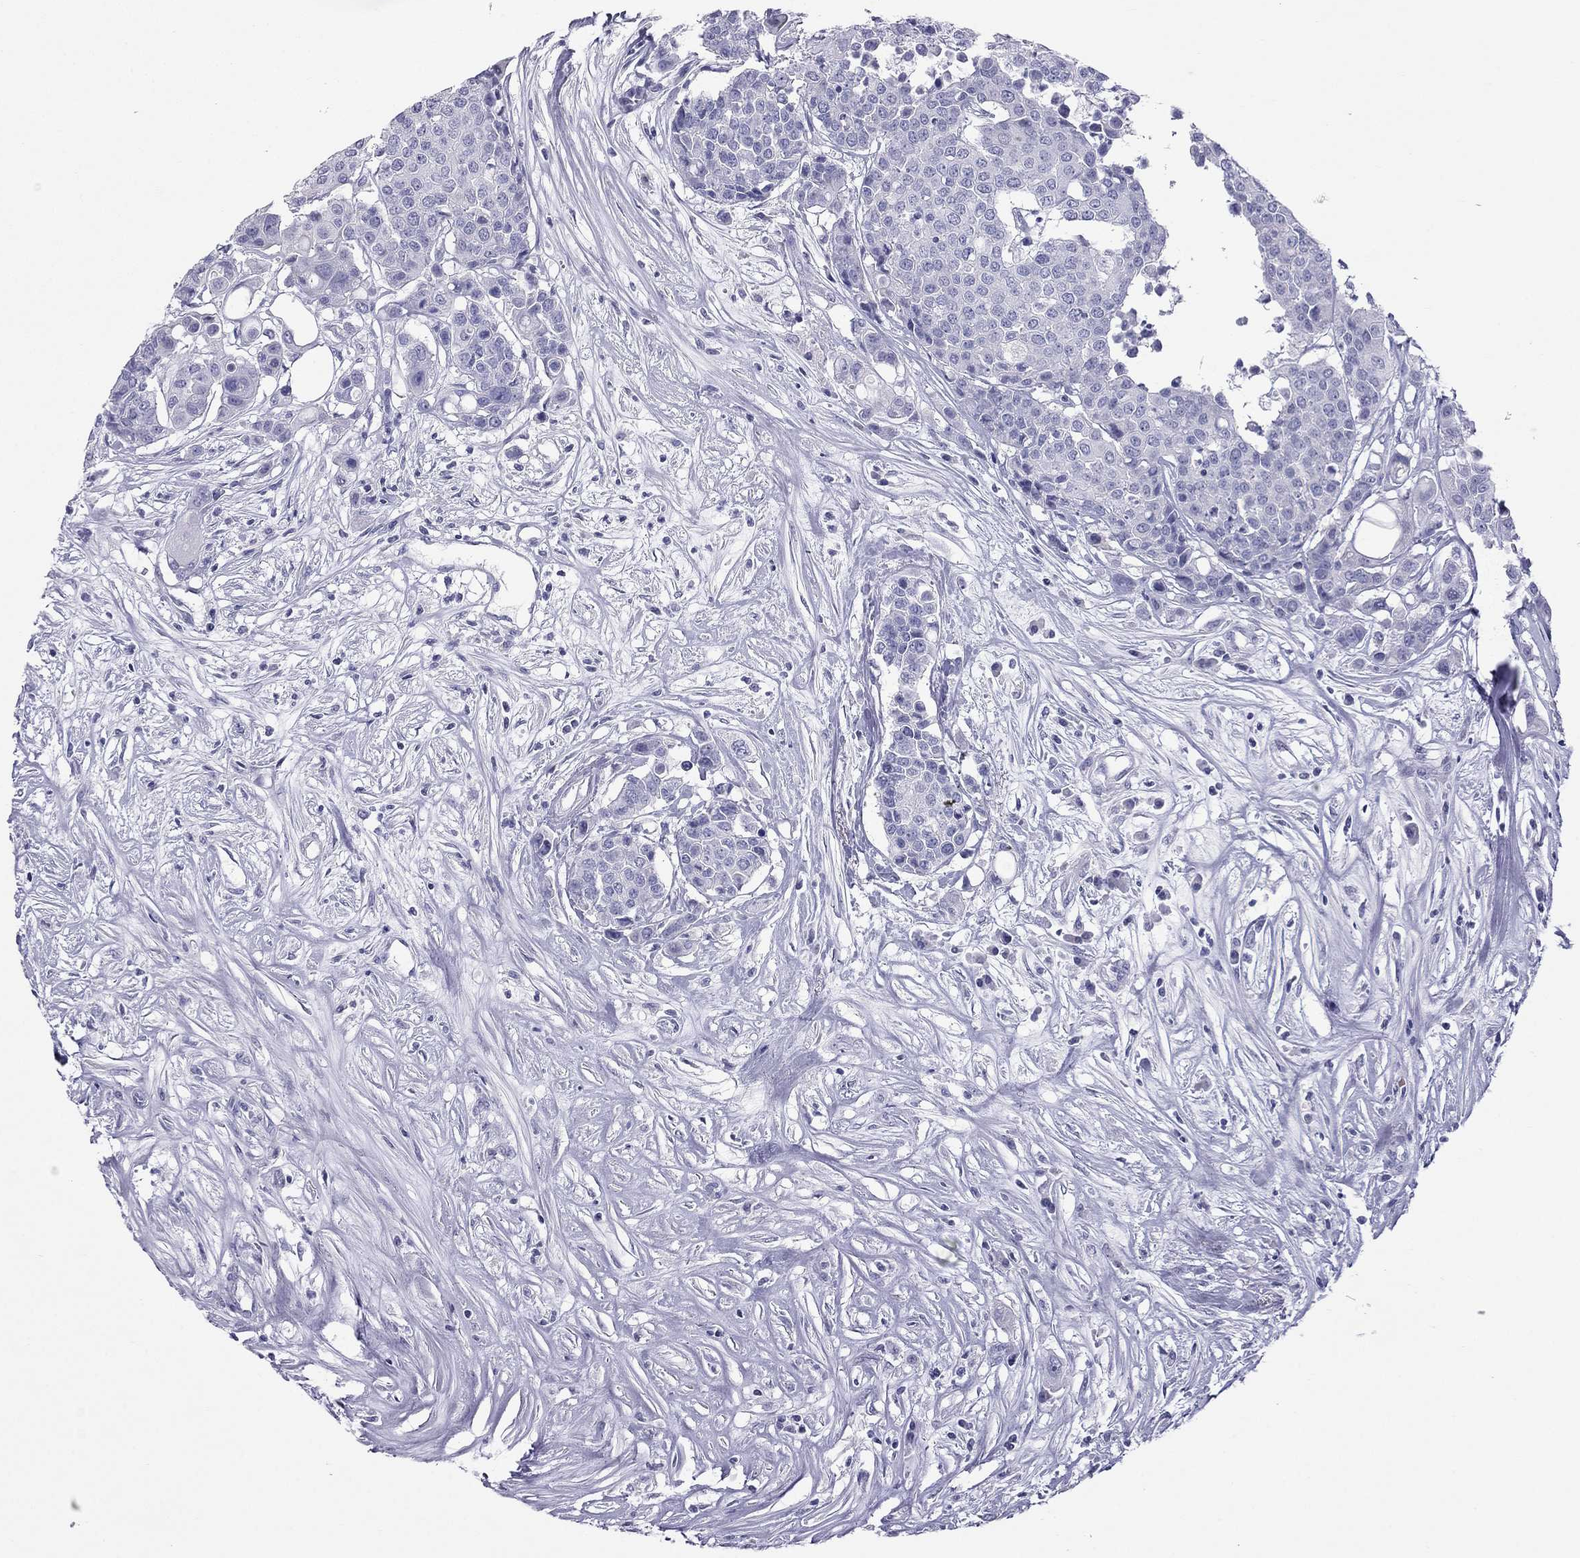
{"staining": {"intensity": "negative", "quantity": "none", "location": "none"}, "tissue": "carcinoid", "cell_type": "Tumor cells", "image_type": "cancer", "snomed": [{"axis": "morphology", "description": "Carcinoid, malignant, NOS"}, {"axis": "topography", "description": "Colon"}], "caption": "Immunohistochemistry photomicrograph of neoplastic tissue: malignant carcinoid stained with DAB (3,3'-diaminobenzidine) reveals no significant protein staining in tumor cells.", "gene": "TEX14", "patient": {"sex": "male", "age": 81}}